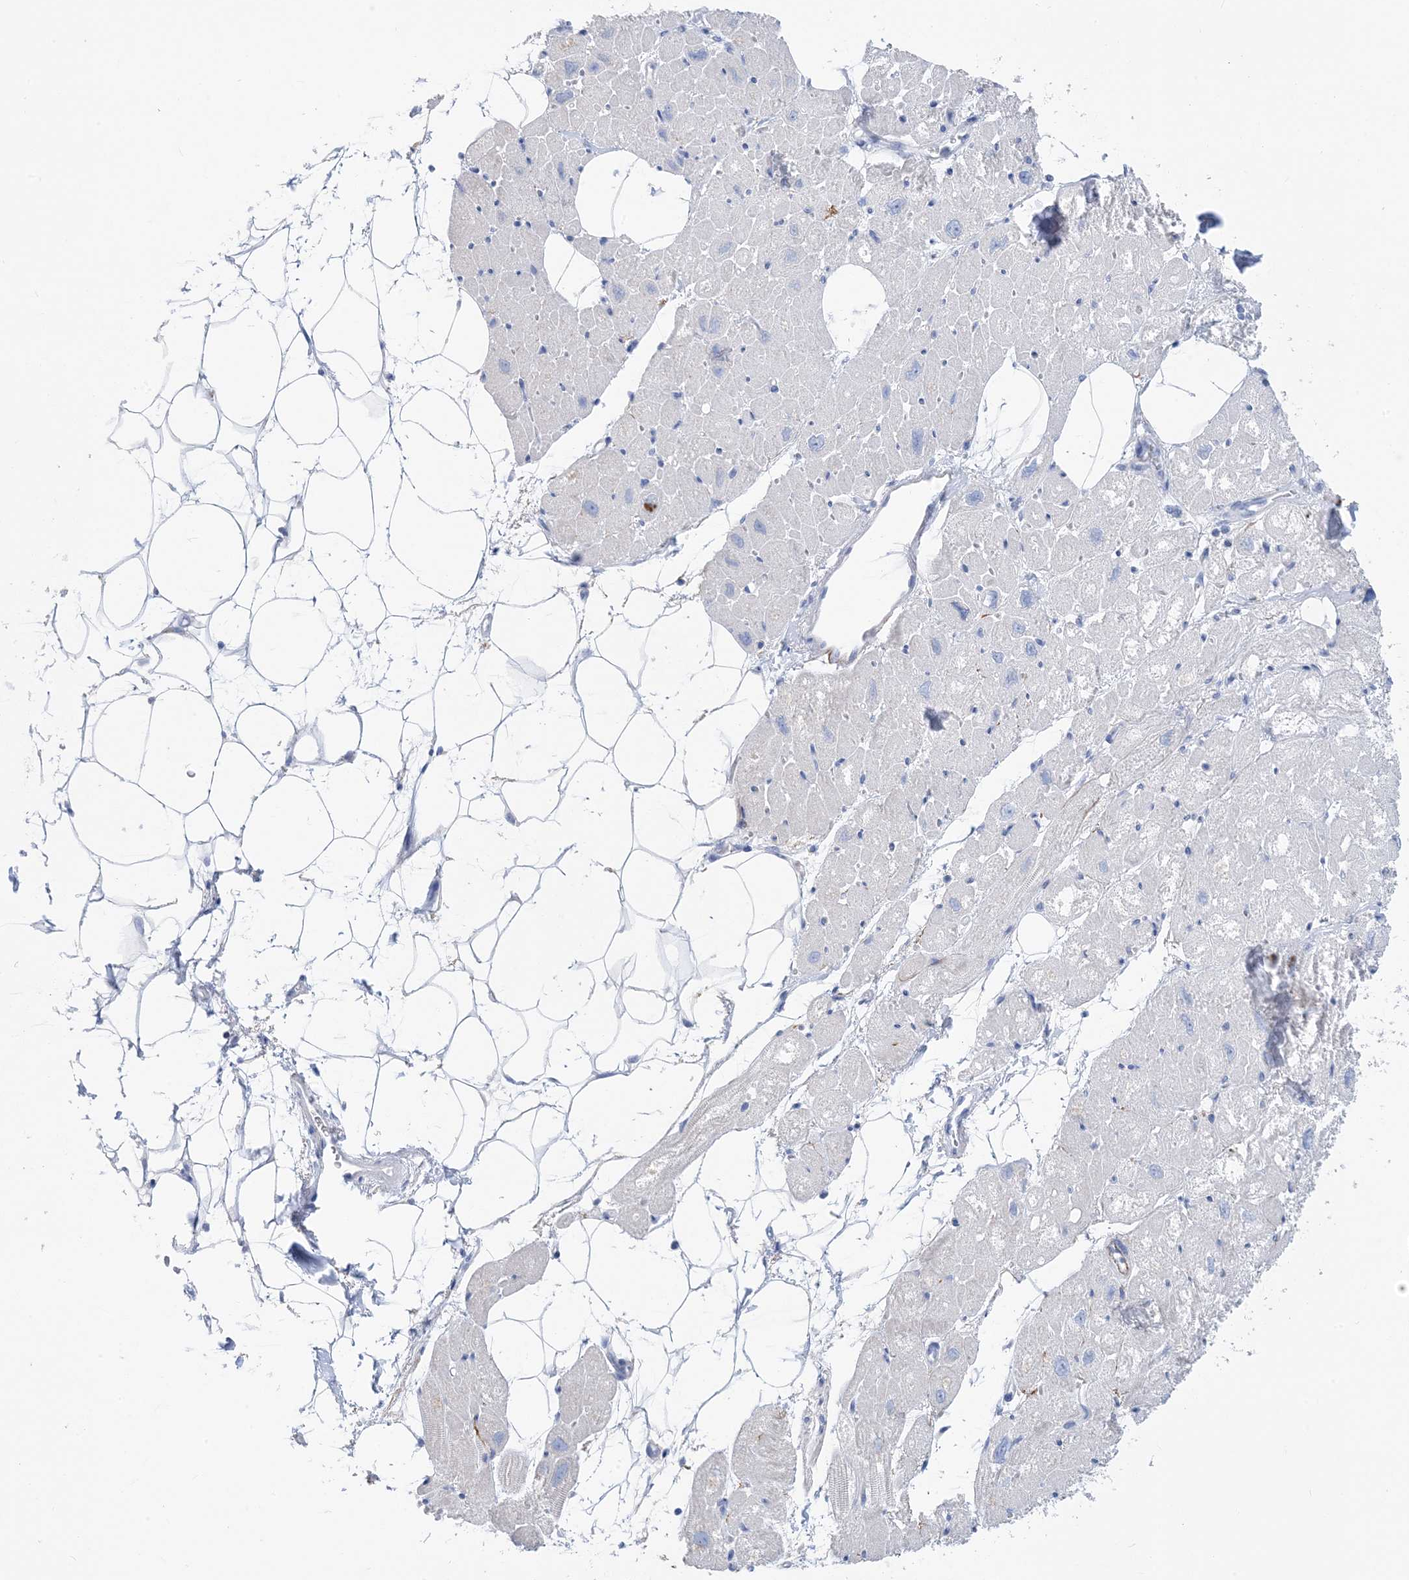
{"staining": {"intensity": "negative", "quantity": "none", "location": "none"}, "tissue": "heart muscle", "cell_type": "Cardiomyocytes", "image_type": "normal", "snomed": [{"axis": "morphology", "description": "Normal tissue, NOS"}, {"axis": "topography", "description": "Heart"}], "caption": "Histopathology image shows no significant protein positivity in cardiomyocytes of normal heart muscle. (Stains: DAB IHC with hematoxylin counter stain, Microscopy: brightfield microscopy at high magnification).", "gene": "SH3YL1", "patient": {"sex": "male", "age": 50}}